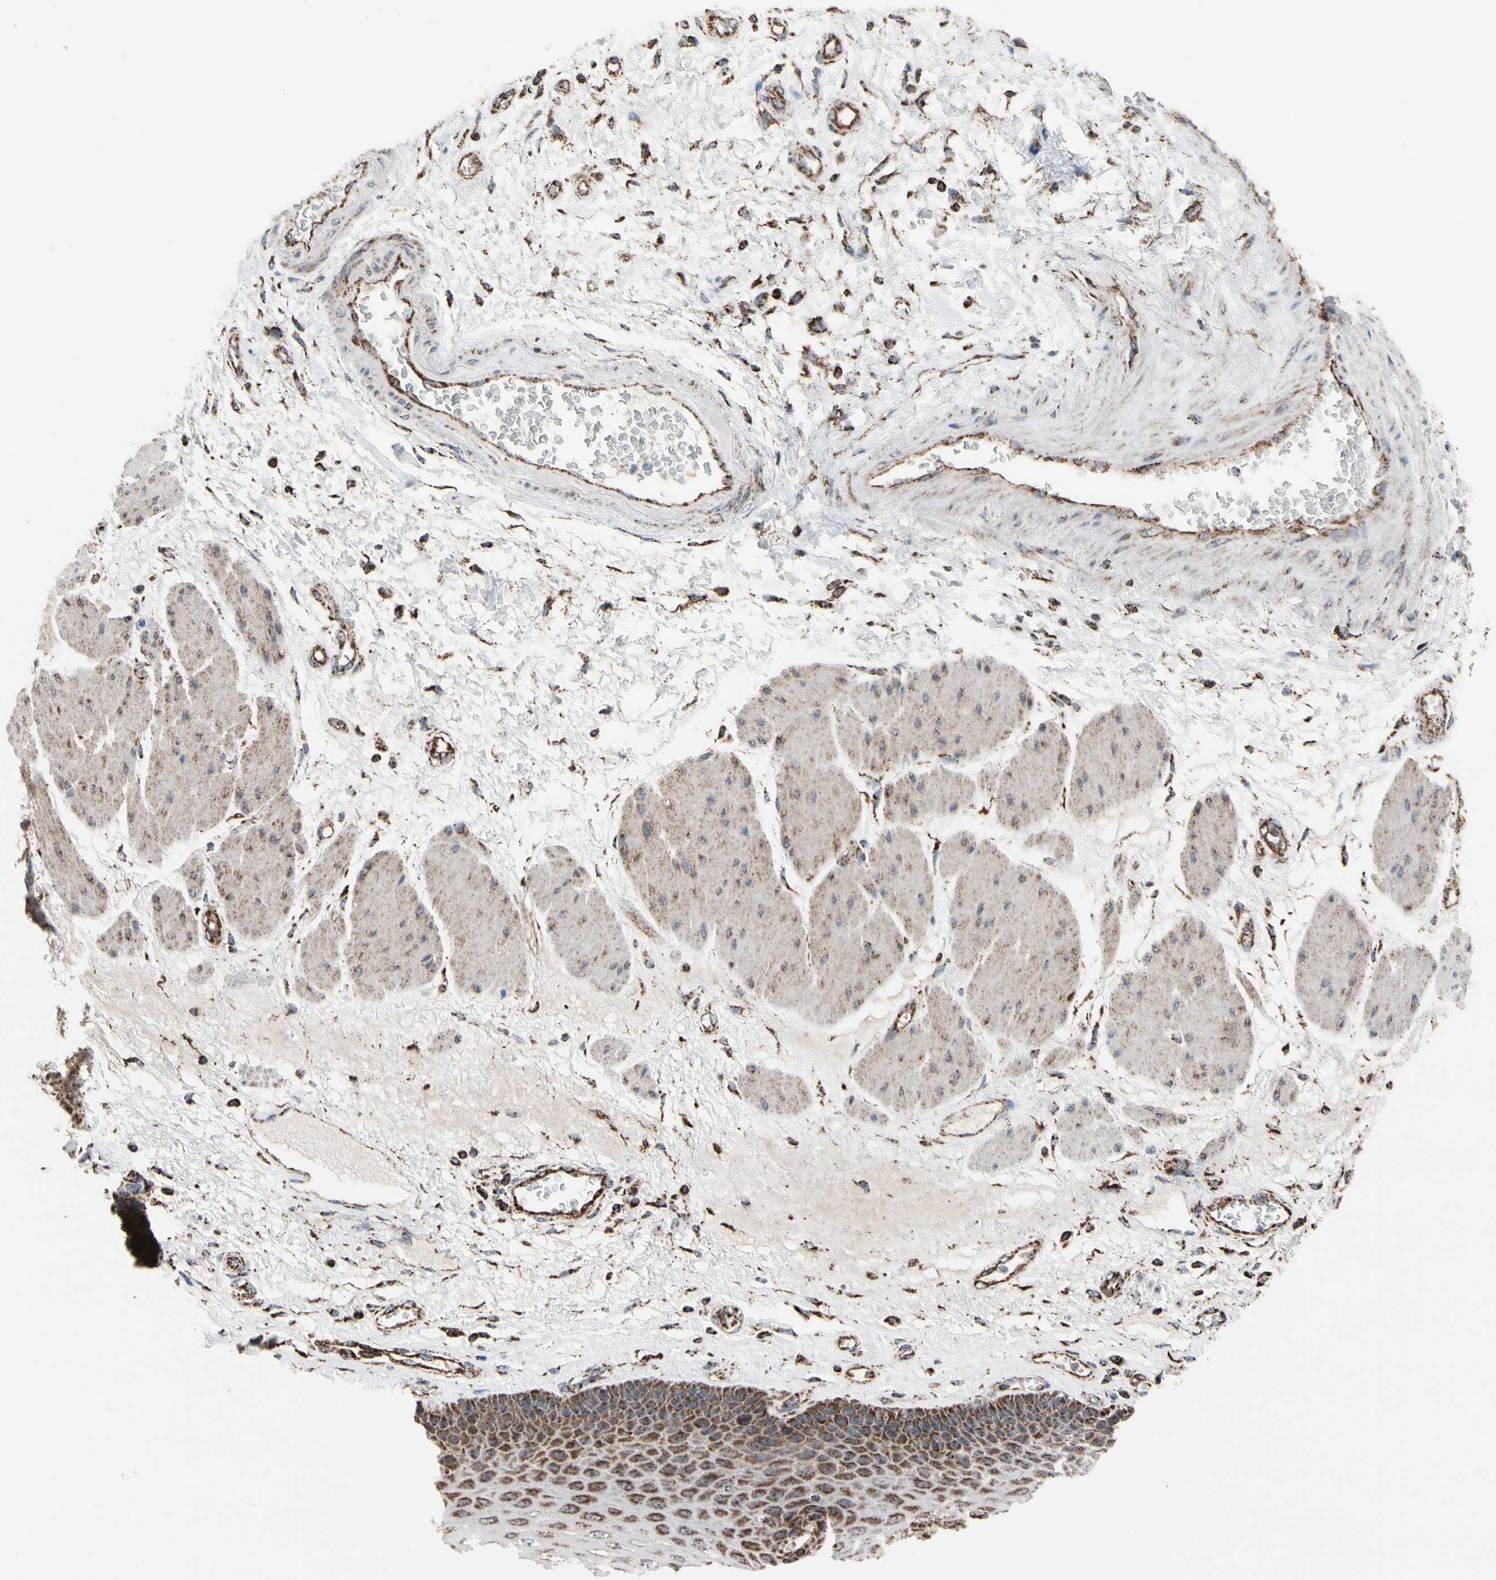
{"staining": {"intensity": "strong", "quantity": ">75%", "location": "cytoplasmic/membranous"}, "tissue": "esophagus", "cell_type": "Squamous epithelial cells", "image_type": "normal", "snomed": [{"axis": "morphology", "description": "Normal tissue, NOS"}, {"axis": "topography", "description": "Esophagus"}], "caption": "Benign esophagus displays strong cytoplasmic/membranous expression in approximately >75% of squamous epithelial cells, visualized by immunohistochemistry. (brown staining indicates protein expression, while blue staining denotes nuclei).", "gene": "FAM110B", "patient": {"sex": "female", "age": 72}}